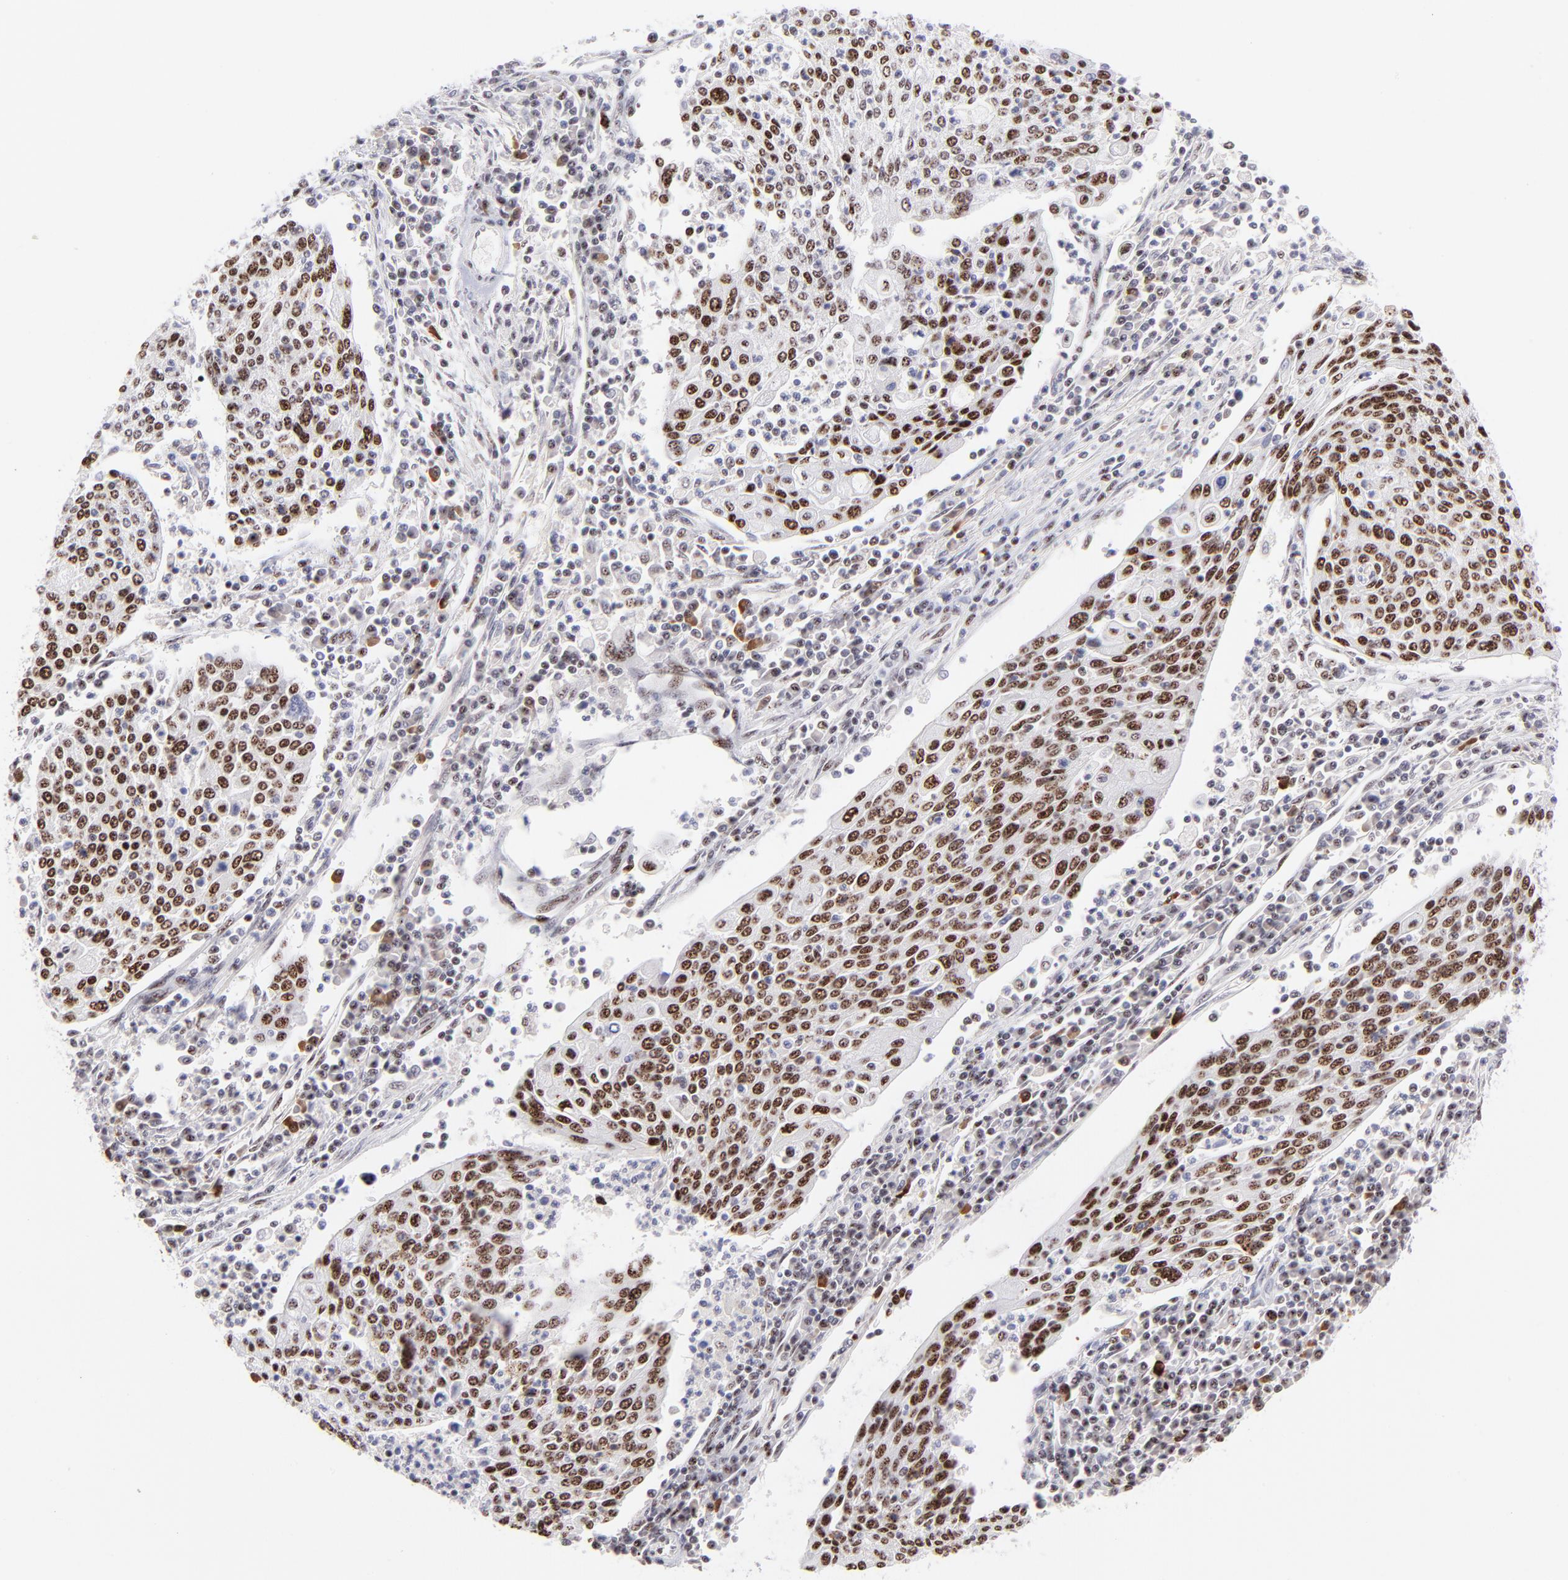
{"staining": {"intensity": "moderate", "quantity": ">75%", "location": "nuclear"}, "tissue": "cervical cancer", "cell_type": "Tumor cells", "image_type": "cancer", "snomed": [{"axis": "morphology", "description": "Squamous cell carcinoma, NOS"}, {"axis": "topography", "description": "Cervix"}], "caption": "Cervical cancer was stained to show a protein in brown. There is medium levels of moderate nuclear staining in approximately >75% of tumor cells.", "gene": "CDC25C", "patient": {"sex": "female", "age": 40}}